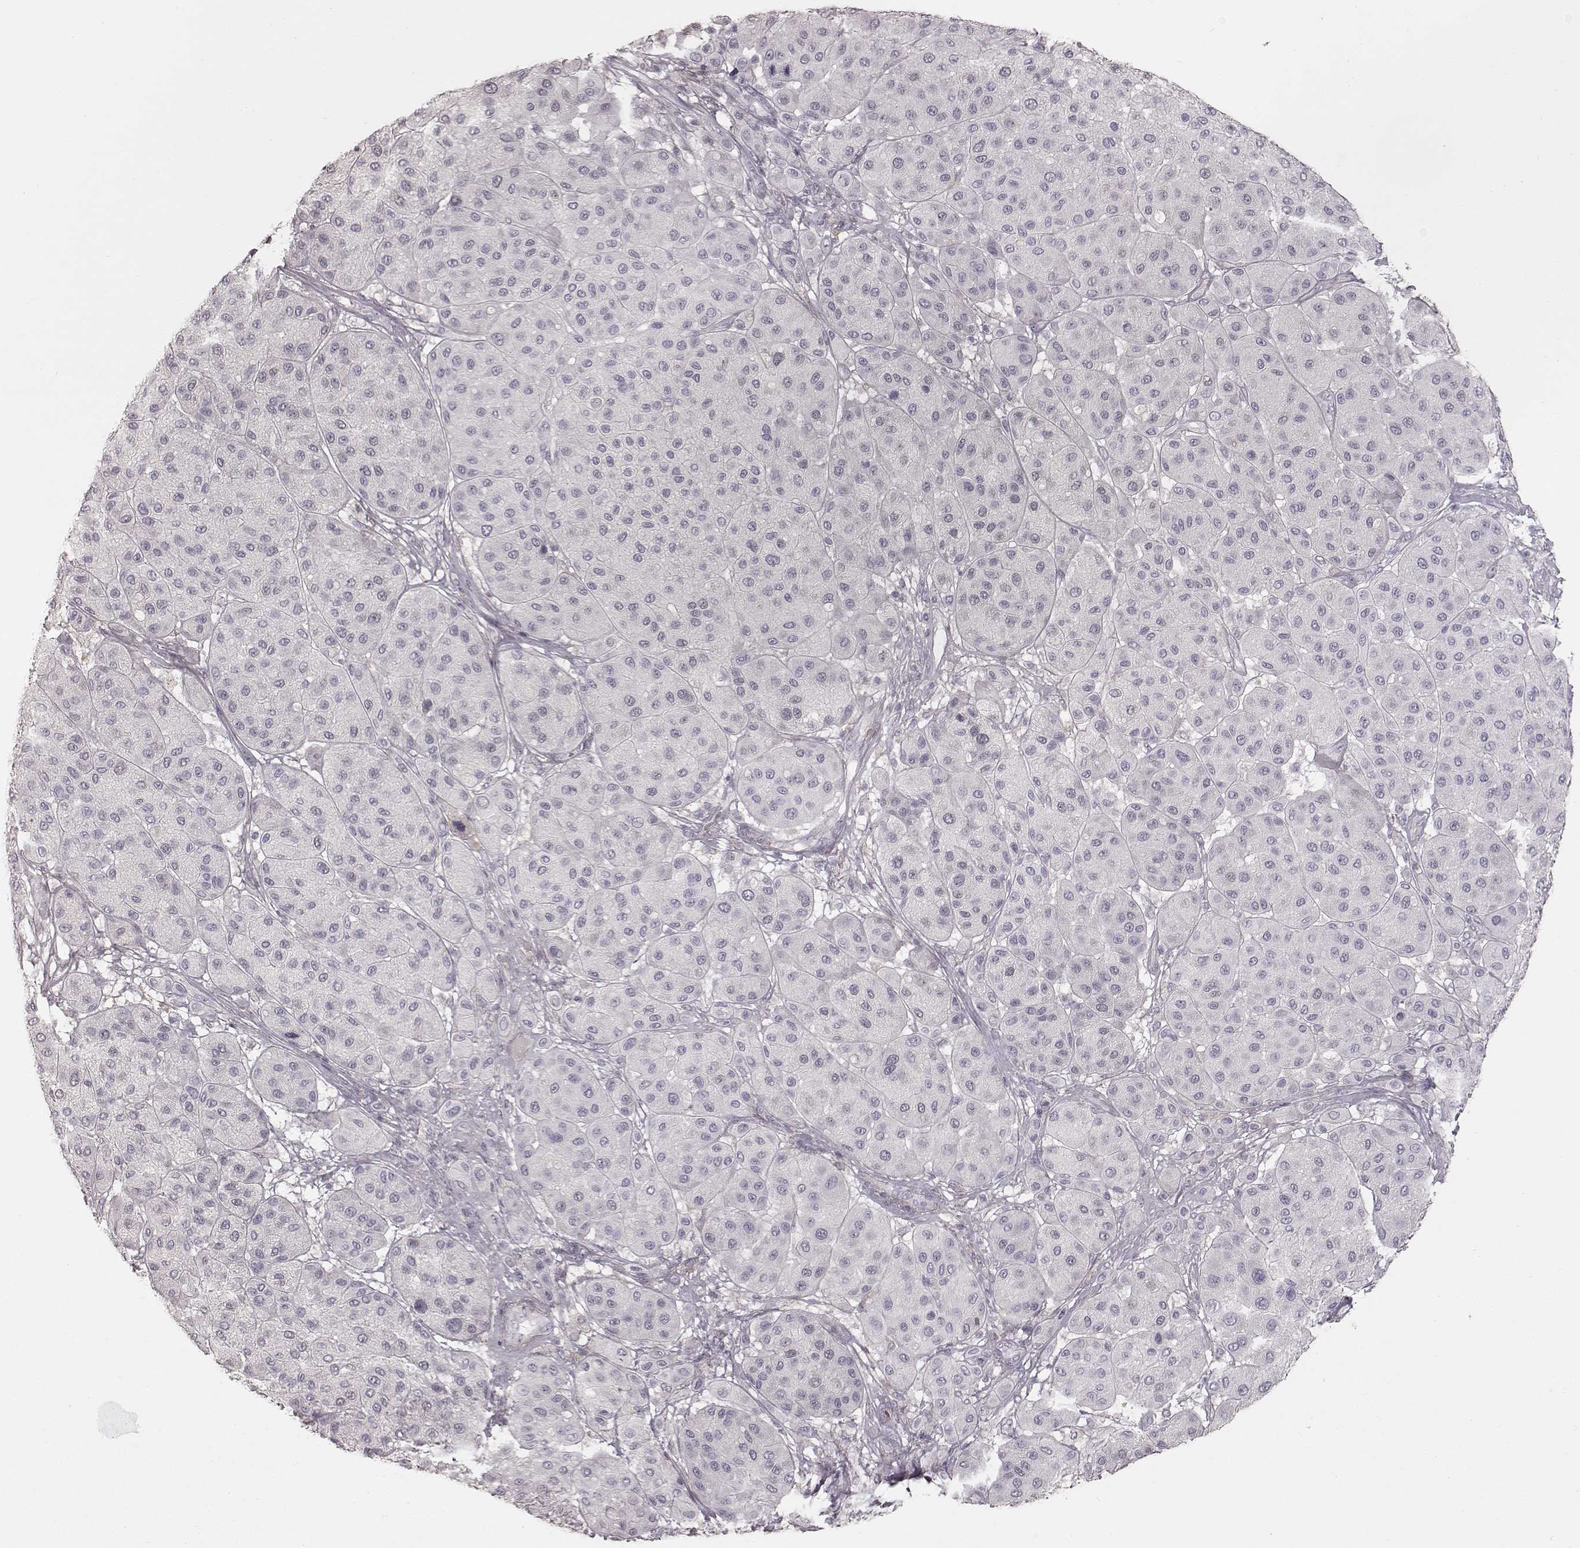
{"staining": {"intensity": "negative", "quantity": "none", "location": "none"}, "tissue": "melanoma", "cell_type": "Tumor cells", "image_type": "cancer", "snomed": [{"axis": "morphology", "description": "Malignant melanoma, Metastatic site"}, {"axis": "topography", "description": "Smooth muscle"}], "caption": "Tumor cells show no significant protein staining in malignant melanoma (metastatic site).", "gene": "PRLHR", "patient": {"sex": "male", "age": 41}}